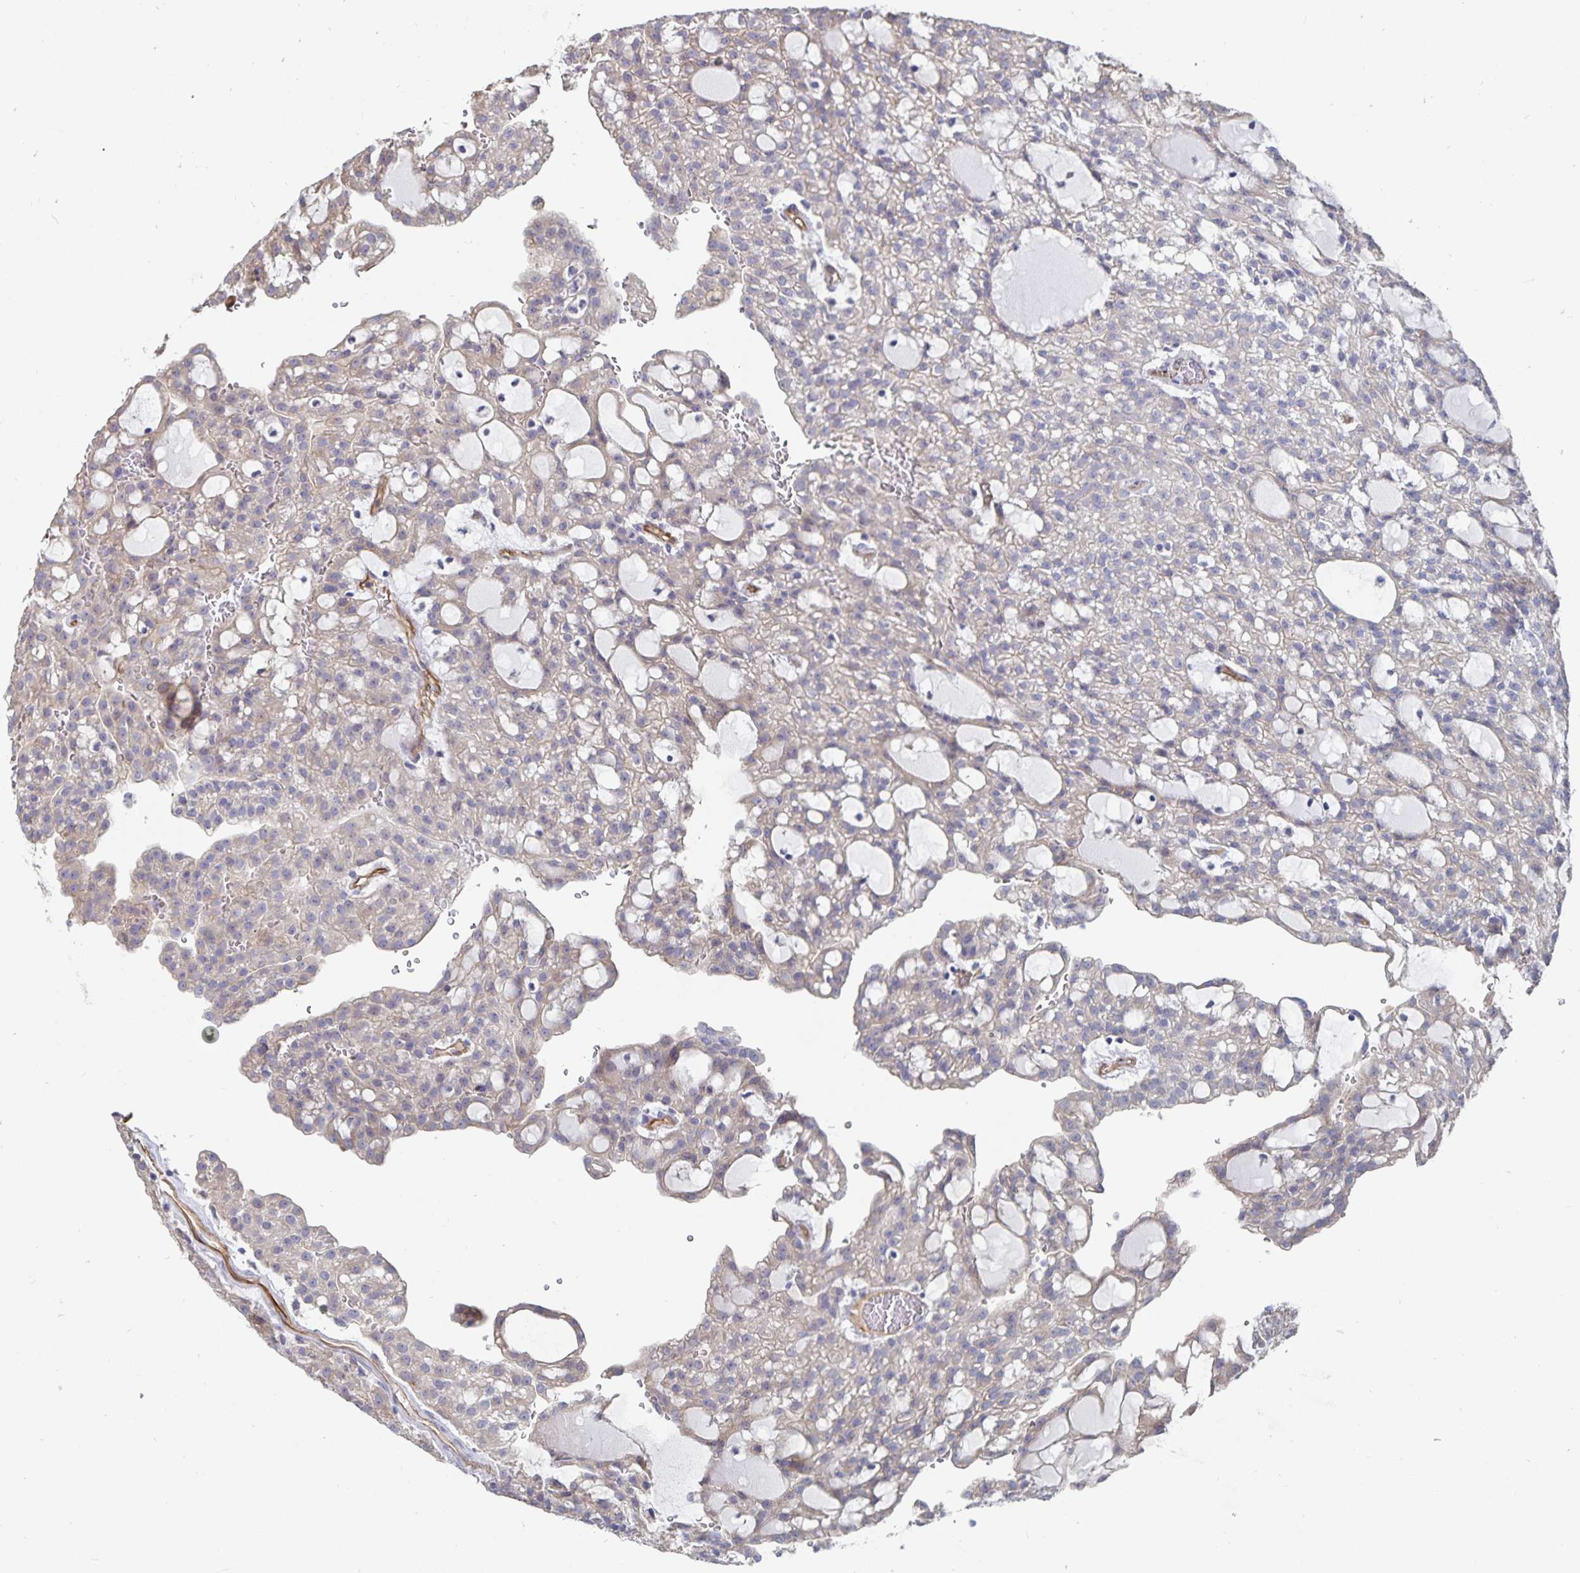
{"staining": {"intensity": "negative", "quantity": "none", "location": "none"}, "tissue": "renal cancer", "cell_type": "Tumor cells", "image_type": "cancer", "snomed": [{"axis": "morphology", "description": "Adenocarcinoma, NOS"}, {"axis": "topography", "description": "Kidney"}], "caption": "A histopathology image of human renal adenocarcinoma is negative for staining in tumor cells.", "gene": "SSTR1", "patient": {"sex": "male", "age": 63}}